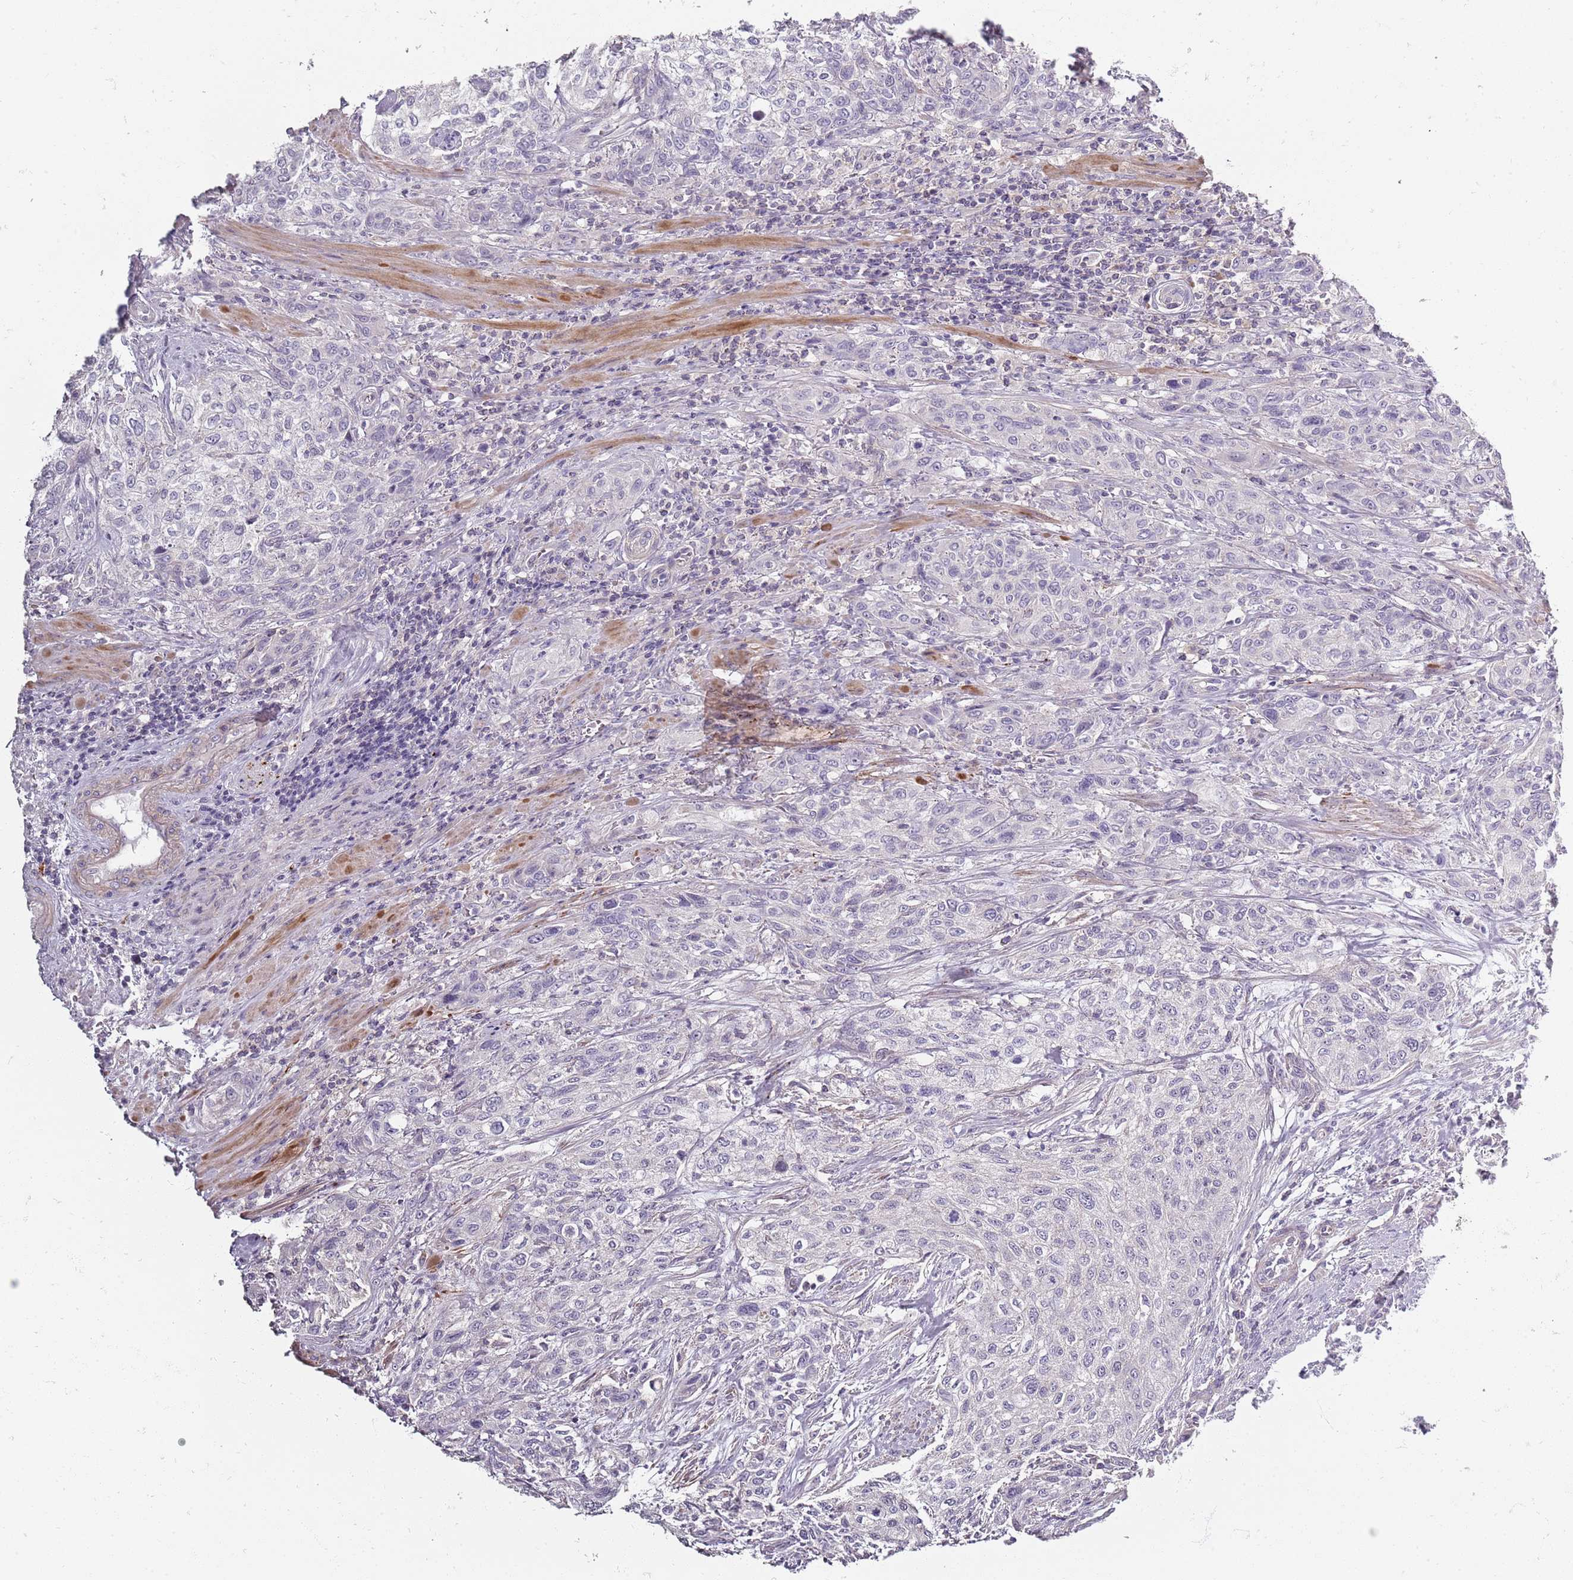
{"staining": {"intensity": "negative", "quantity": "none", "location": "none"}, "tissue": "urothelial cancer", "cell_type": "Tumor cells", "image_type": "cancer", "snomed": [{"axis": "morphology", "description": "Normal tissue, NOS"}, {"axis": "morphology", "description": "Urothelial carcinoma, NOS"}, {"axis": "topography", "description": "Urinary bladder"}, {"axis": "topography", "description": "Peripheral nerve tissue"}], "caption": "DAB immunohistochemical staining of human urothelial cancer demonstrates no significant positivity in tumor cells. (DAB (3,3'-diaminobenzidine) immunohistochemistry visualized using brightfield microscopy, high magnification).", "gene": "SYNGR3", "patient": {"sex": "male", "age": 35}}